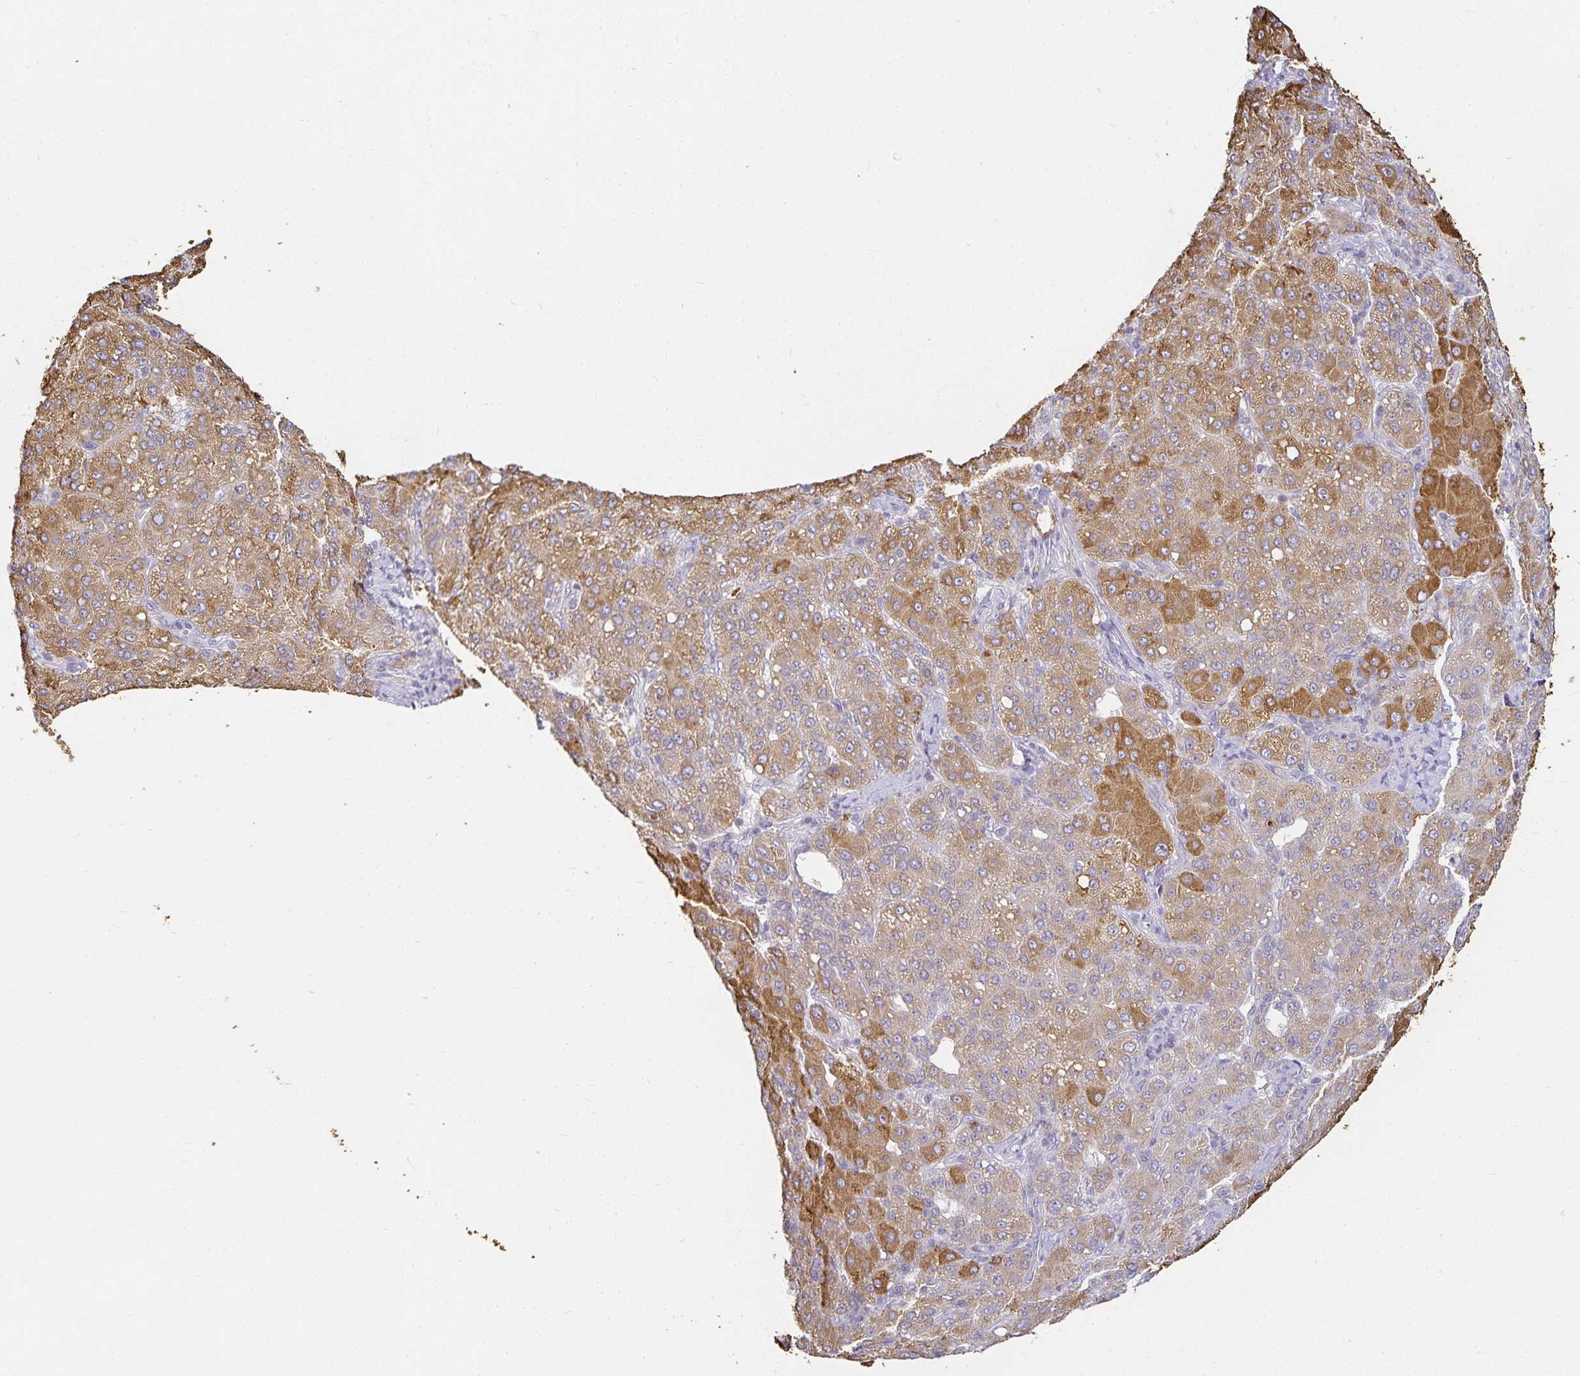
{"staining": {"intensity": "moderate", "quantity": ">75%", "location": "cytoplasmic/membranous"}, "tissue": "liver cancer", "cell_type": "Tumor cells", "image_type": "cancer", "snomed": [{"axis": "morphology", "description": "Carcinoma, Hepatocellular, NOS"}, {"axis": "topography", "description": "Liver"}], "caption": "IHC photomicrograph of liver cancer (hepatocellular carcinoma) stained for a protein (brown), which displays medium levels of moderate cytoplasmic/membranous staining in approximately >75% of tumor cells.", "gene": "GP2", "patient": {"sex": "male", "age": 65}}